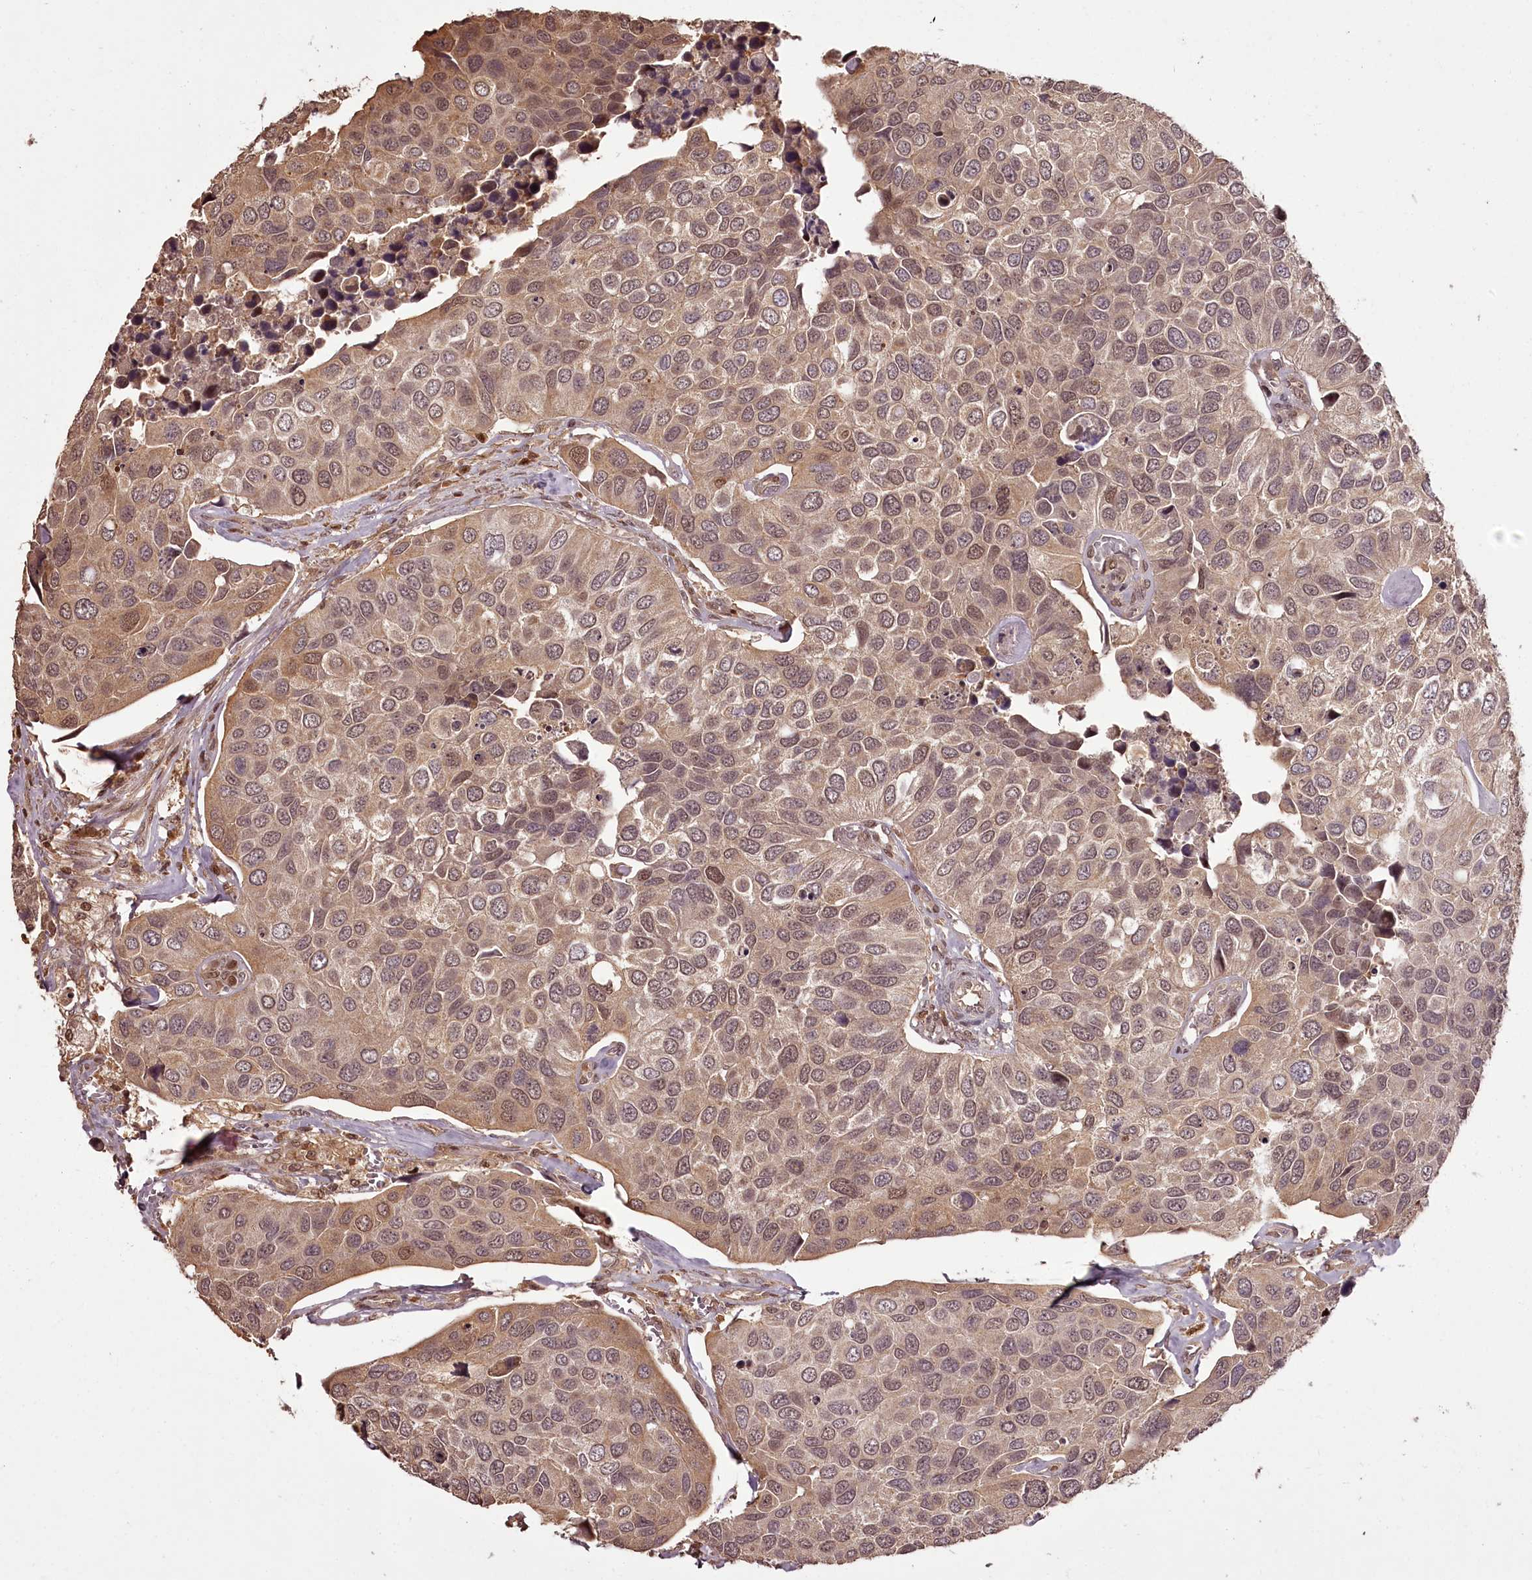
{"staining": {"intensity": "moderate", "quantity": ">75%", "location": "cytoplasmic/membranous,nuclear"}, "tissue": "urothelial cancer", "cell_type": "Tumor cells", "image_type": "cancer", "snomed": [{"axis": "morphology", "description": "Urothelial carcinoma, High grade"}, {"axis": "topography", "description": "Urinary bladder"}], "caption": "An immunohistochemistry (IHC) histopathology image of neoplastic tissue is shown. Protein staining in brown labels moderate cytoplasmic/membranous and nuclear positivity in urothelial carcinoma (high-grade) within tumor cells.", "gene": "NPRL2", "patient": {"sex": "male", "age": 74}}